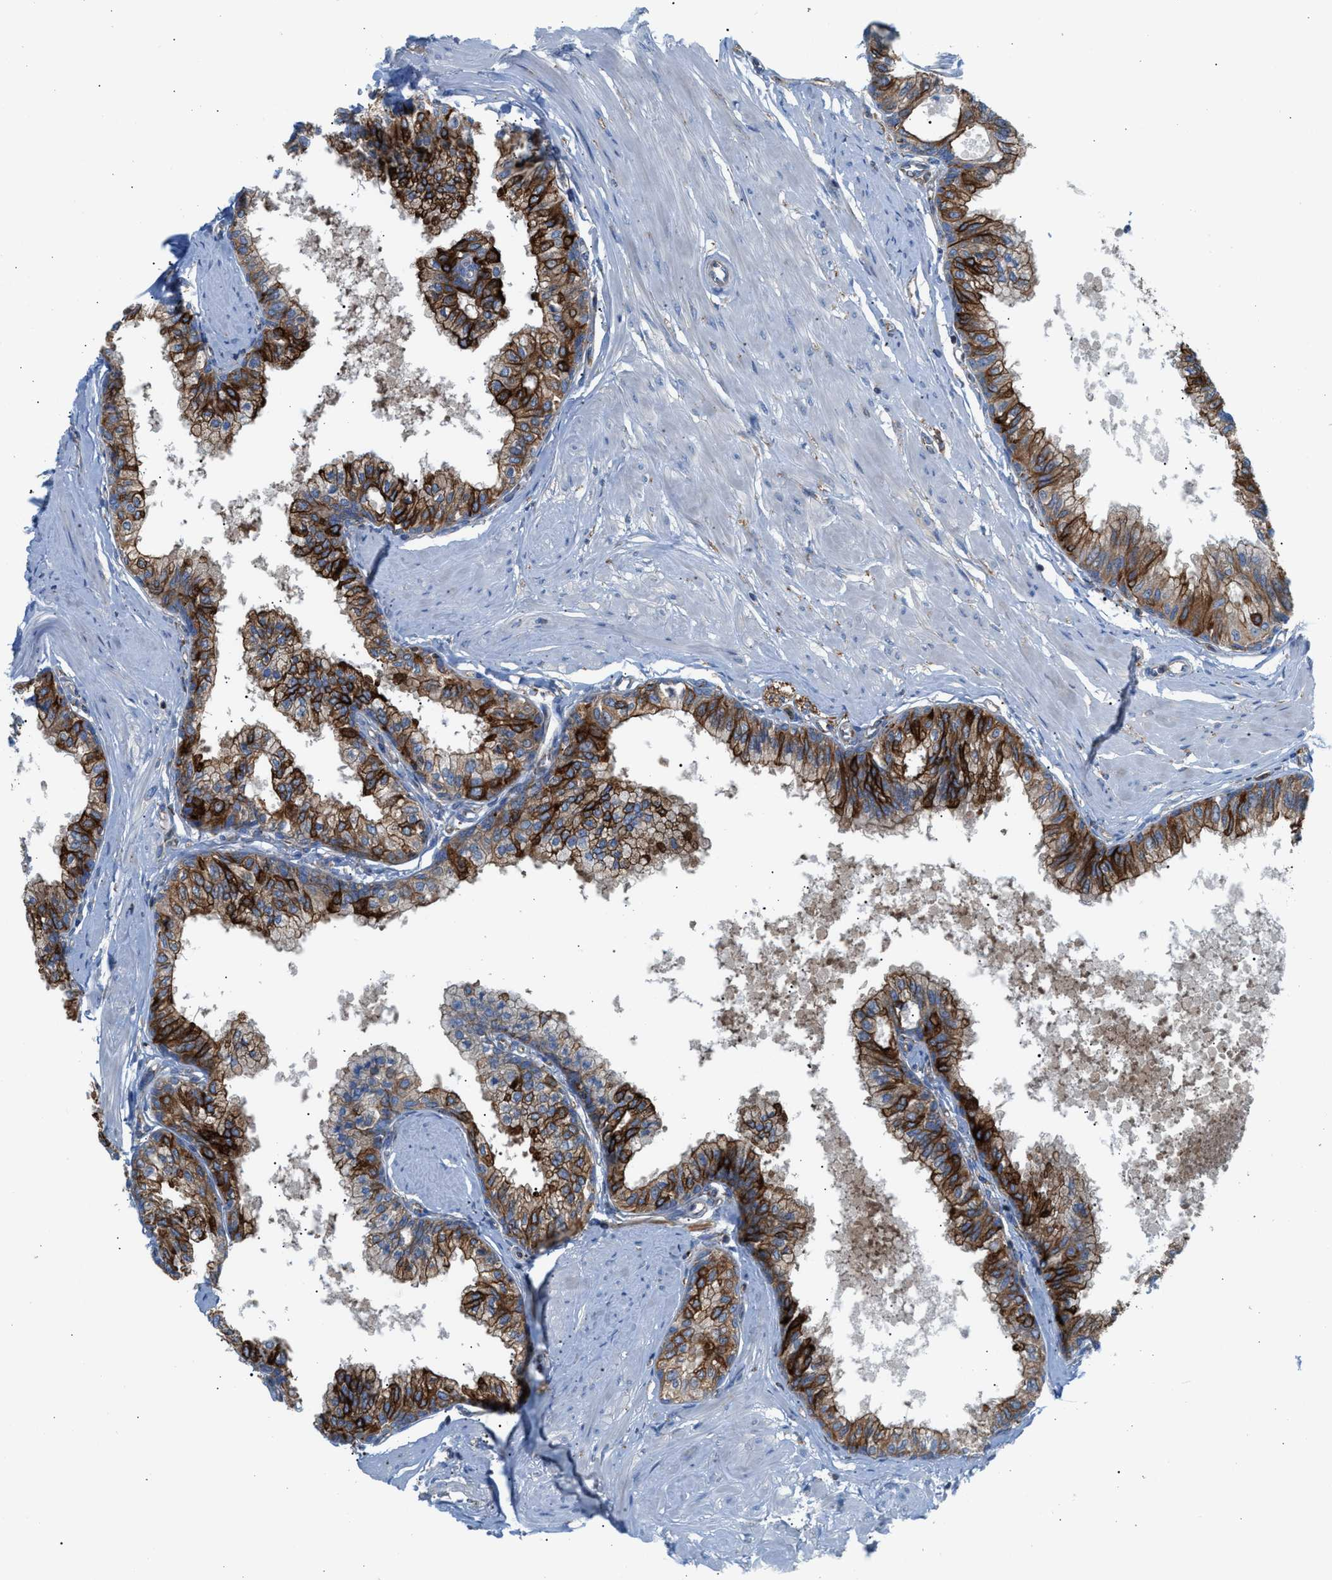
{"staining": {"intensity": "strong", "quantity": ">75%", "location": "cytoplasmic/membranous"}, "tissue": "seminal vesicle", "cell_type": "Glandular cells", "image_type": "normal", "snomed": [{"axis": "morphology", "description": "Normal tissue, NOS"}, {"axis": "topography", "description": "Prostate"}, {"axis": "topography", "description": "Seminal veicle"}], "caption": "This photomicrograph exhibits IHC staining of unremarkable human seminal vesicle, with high strong cytoplasmic/membranous staining in approximately >75% of glandular cells.", "gene": "TBC1D15", "patient": {"sex": "male", "age": 60}}